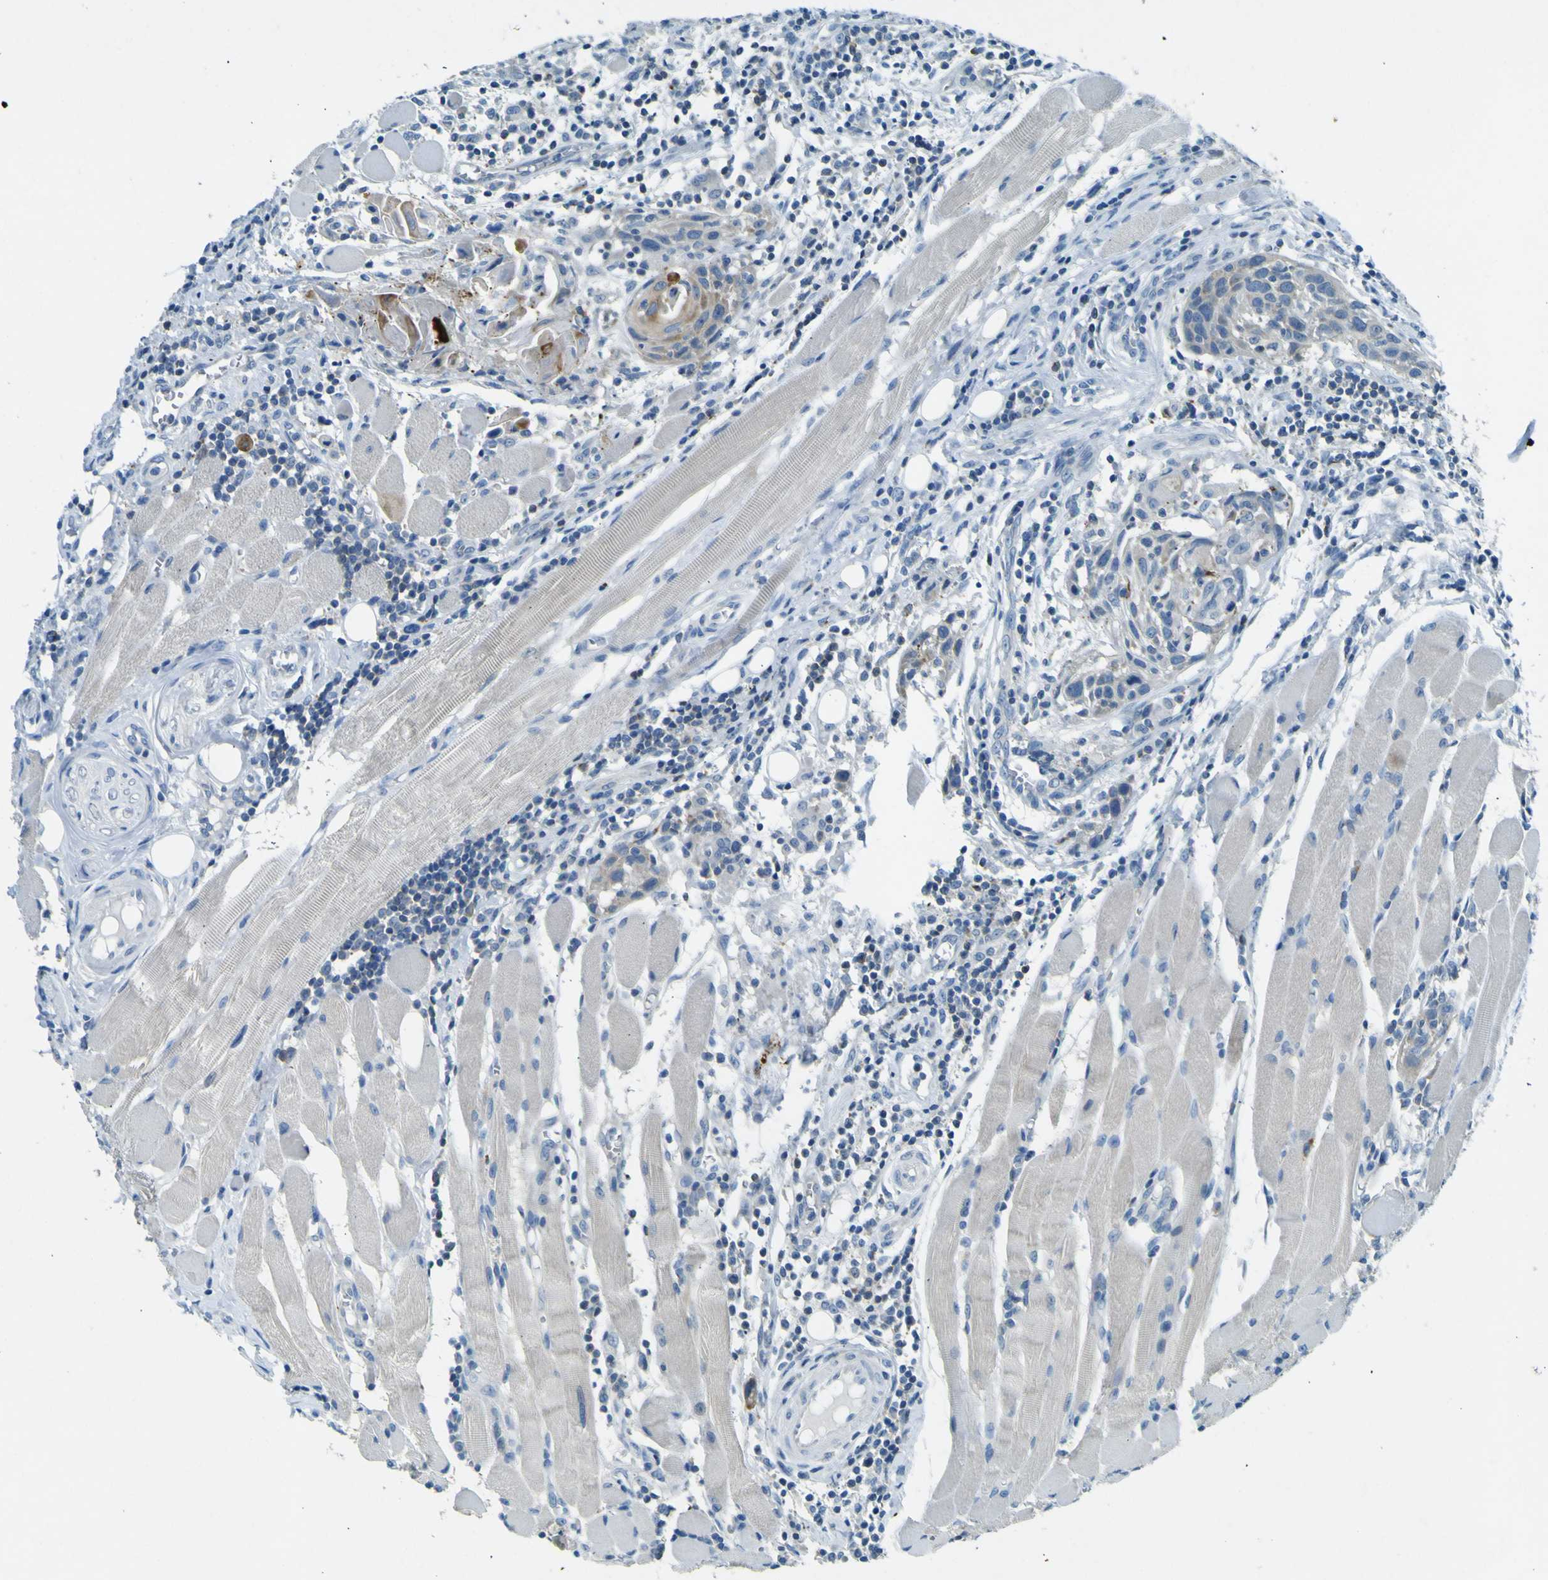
{"staining": {"intensity": "negative", "quantity": "none", "location": "none"}, "tissue": "head and neck cancer", "cell_type": "Tumor cells", "image_type": "cancer", "snomed": [{"axis": "morphology", "description": "Squamous cell carcinoma, NOS"}, {"axis": "topography", "description": "Oral tissue"}, {"axis": "topography", "description": "Head-Neck"}], "caption": "Tumor cells show no significant protein expression in head and neck cancer.", "gene": "SORCS1", "patient": {"sex": "female", "age": 50}}